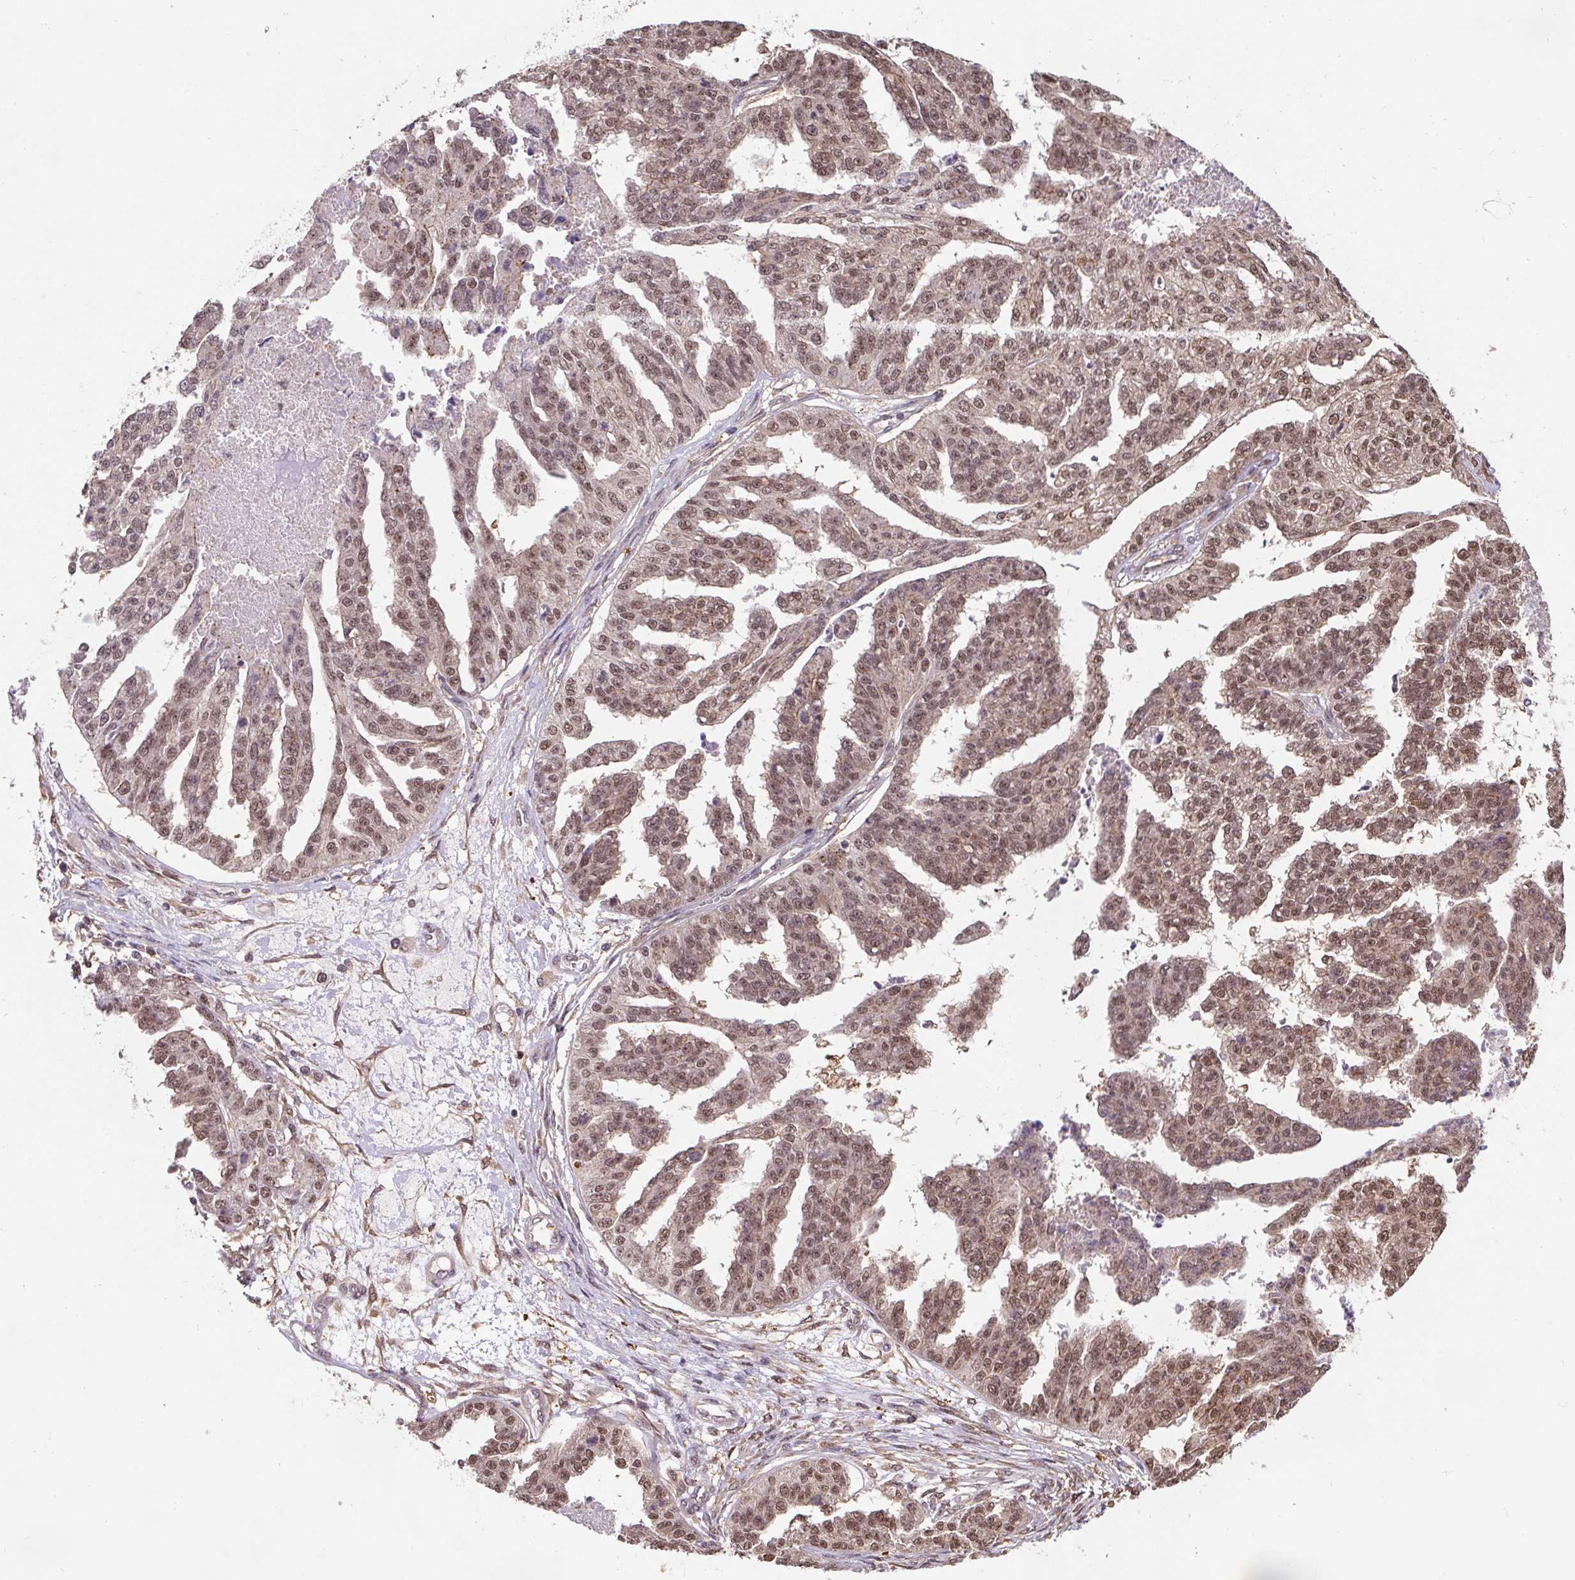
{"staining": {"intensity": "moderate", "quantity": ">75%", "location": "cytoplasmic/membranous,nuclear"}, "tissue": "ovarian cancer", "cell_type": "Tumor cells", "image_type": "cancer", "snomed": [{"axis": "morphology", "description": "Cystadenocarcinoma, serous, NOS"}, {"axis": "topography", "description": "Ovary"}], "caption": "Brown immunohistochemical staining in ovarian serous cystadenocarcinoma displays moderate cytoplasmic/membranous and nuclear positivity in approximately >75% of tumor cells.", "gene": "ST13", "patient": {"sex": "female", "age": 58}}